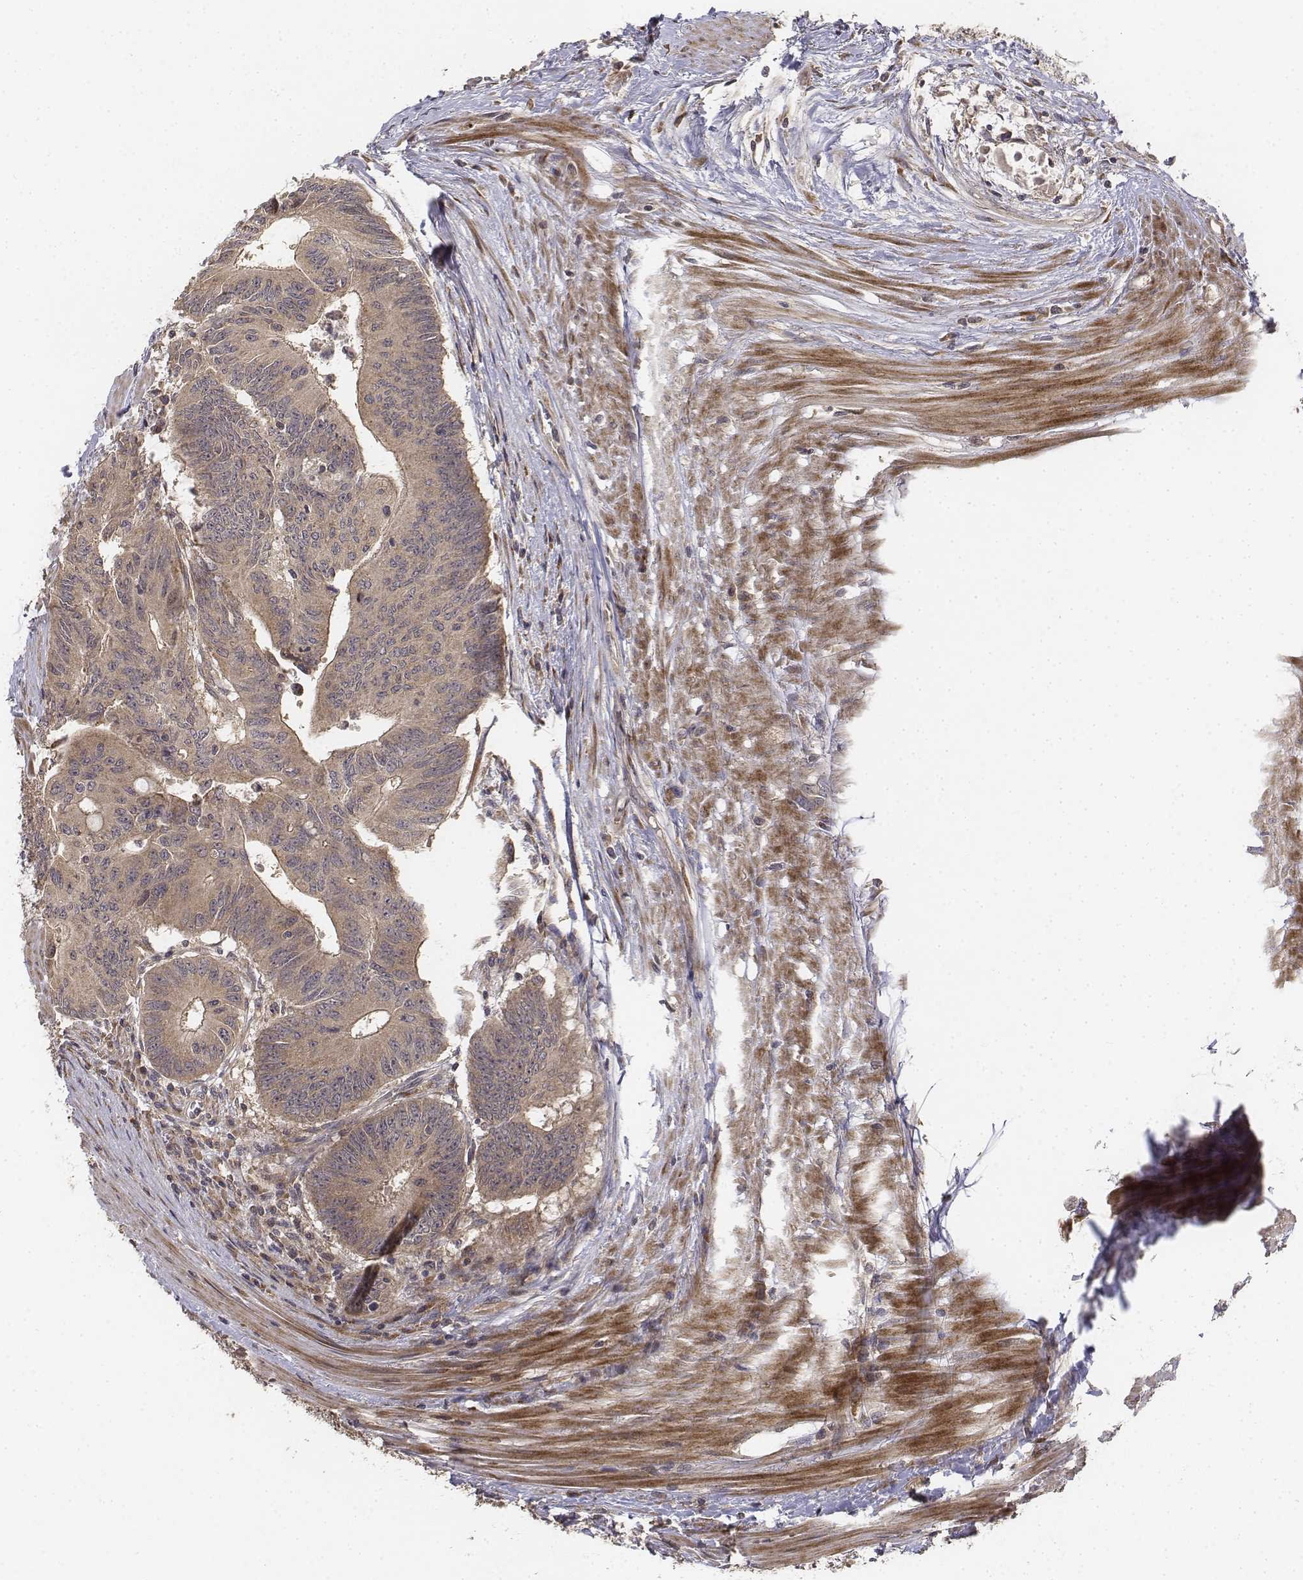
{"staining": {"intensity": "weak", "quantity": ">75%", "location": "cytoplasmic/membranous"}, "tissue": "colorectal cancer", "cell_type": "Tumor cells", "image_type": "cancer", "snomed": [{"axis": "morphology", "description": "Adenocarcinoma, NOS"}, {"axis": "topography", "description": "Rectum"}], "caption": "Approximately >75% of tumor cells in human adenocarcinoma (colorectal) demonstrate weak cytoplasmic/membranous protein staining as visualized by brown immunohistochemical staining.", "gene": "FBXO21", "patient": {"sex": "male", "age": 59}}